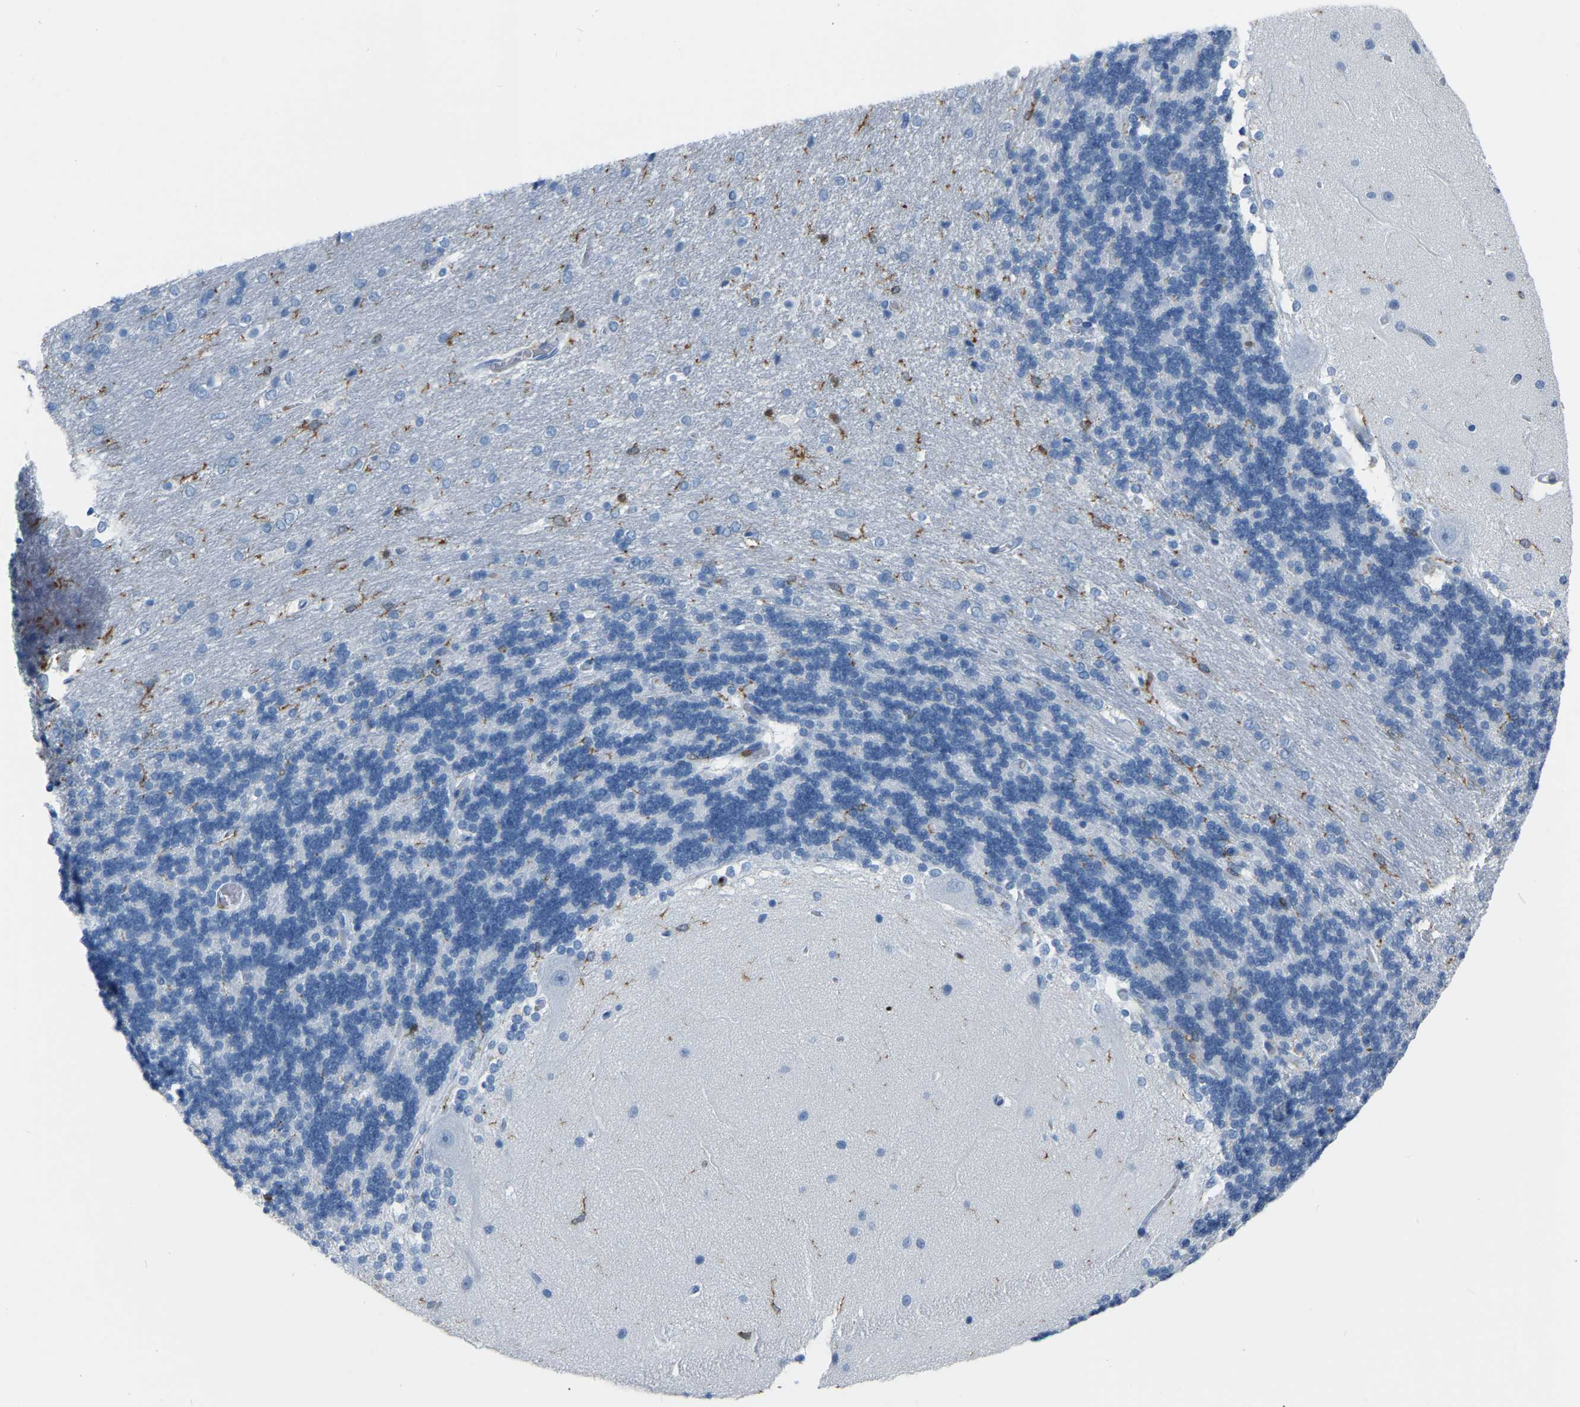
{"staining": {"intensity": "negative", "quantity": "none", "location": "none"}, "tissue": "cerebellum", "cell_type": "Cells in granular layer", "image_type": "normal", "snomed": [{"axis": "morphology", "description": "Normal tissue, NOS"}, {"axis": "topography", "description": "Cerebellum"}], "caption": "Photomicrograph shows no significant protein expression in cells in granular layer of benign cerebellum. Nuclei are stained in blue.", "gene": "ARHGAP45", "patient": {"sex": "female", "age": 54}}